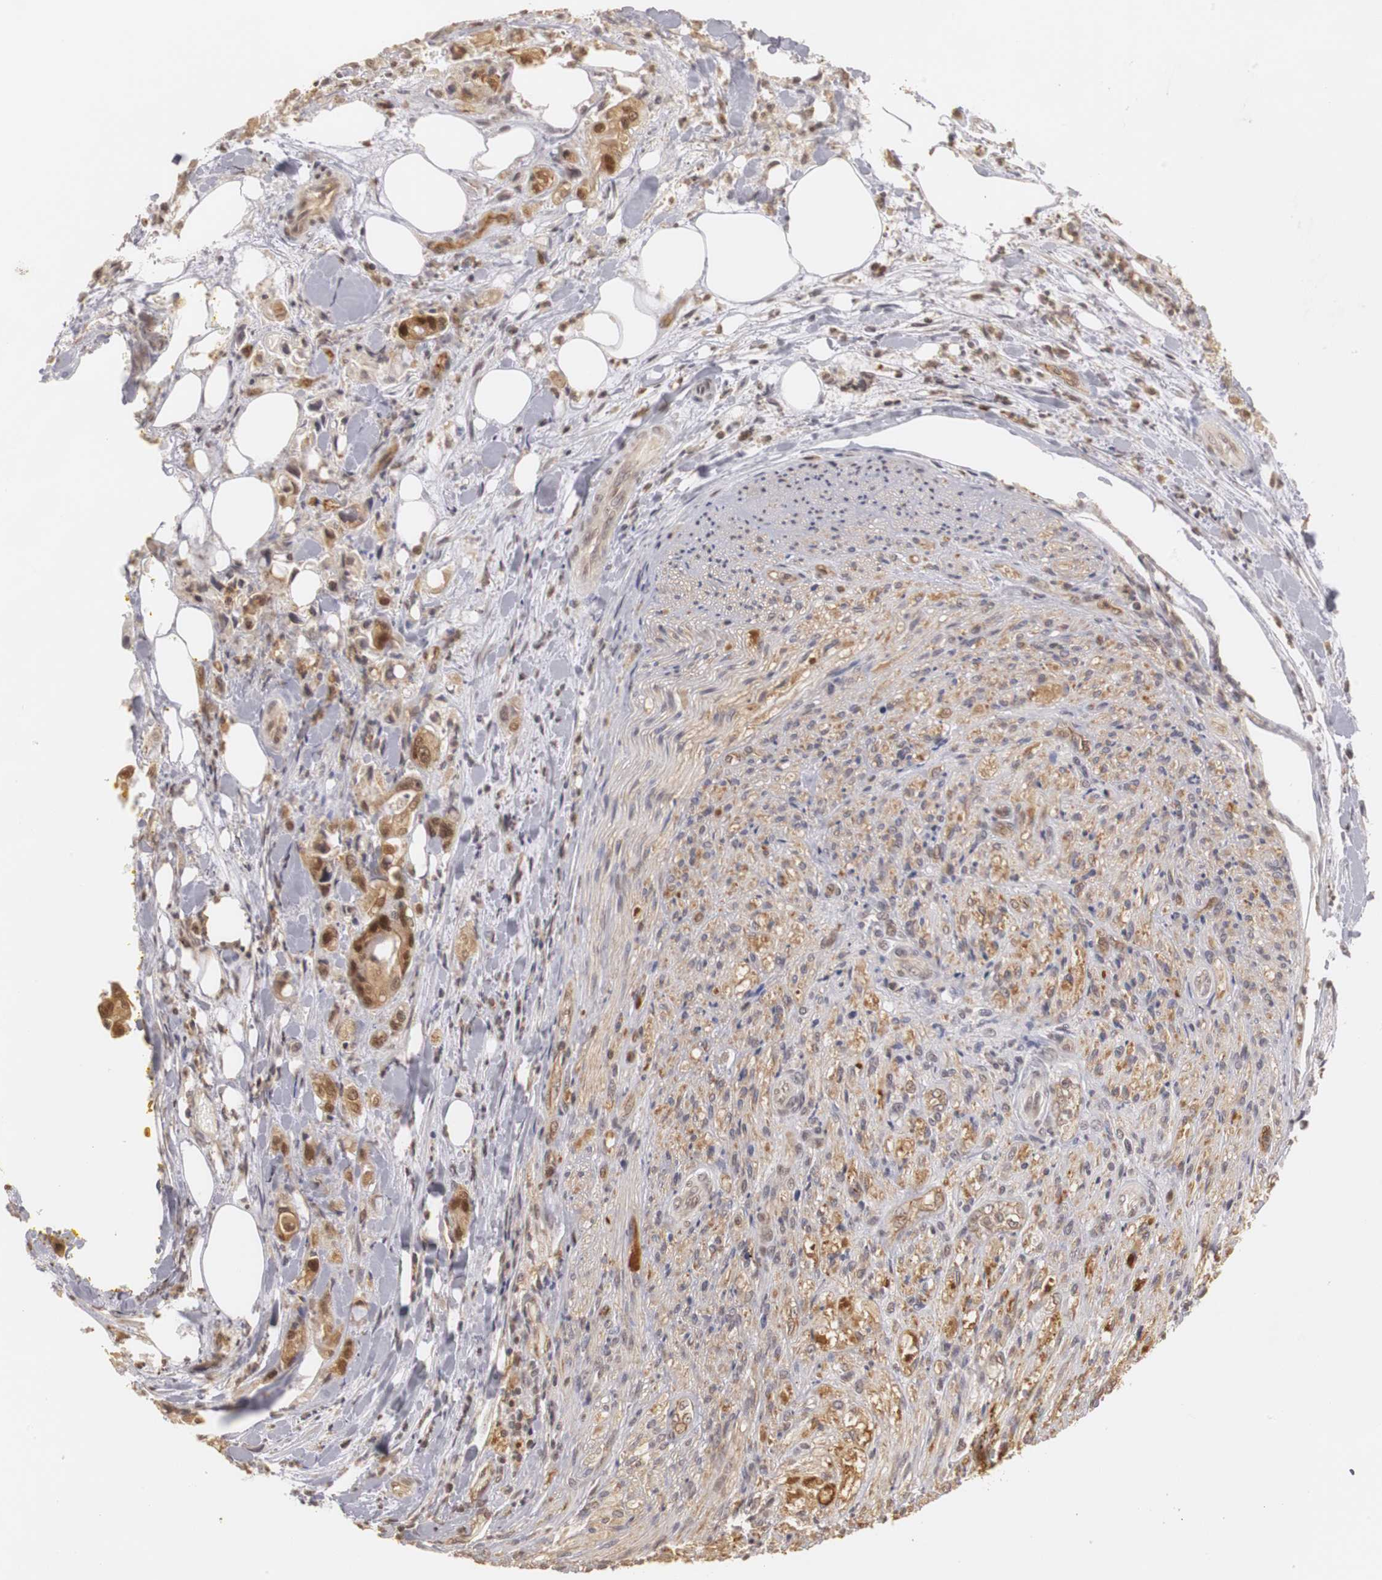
{"staining": {"intensity": "moderate", "quantity": ">75%", "location": "cytoplasmic/membranous,nuclear"}, "tissue": "pancreatic cancer", "cell_type": "Tumor cells", "image_type": "cancer", "snomed": [{"axis": "morphology", "description": "Adenocarcinoma, NOS"}, {"axis": "topography", "description": "Pancreas"}], "caption": "Immunohistochemistry (DAB) staining of pancreatic cancer (adenocarcinoma) shows moderate cytoplasmic/membranous and nuclear protein expression in approximately >75% of tumor cells. Immunohistochemistry stains the protein of interest in brown and the nuclei are stained blue.", "gene": "PLEKHA1", "patient": {"sex": "male", "age": 70}}